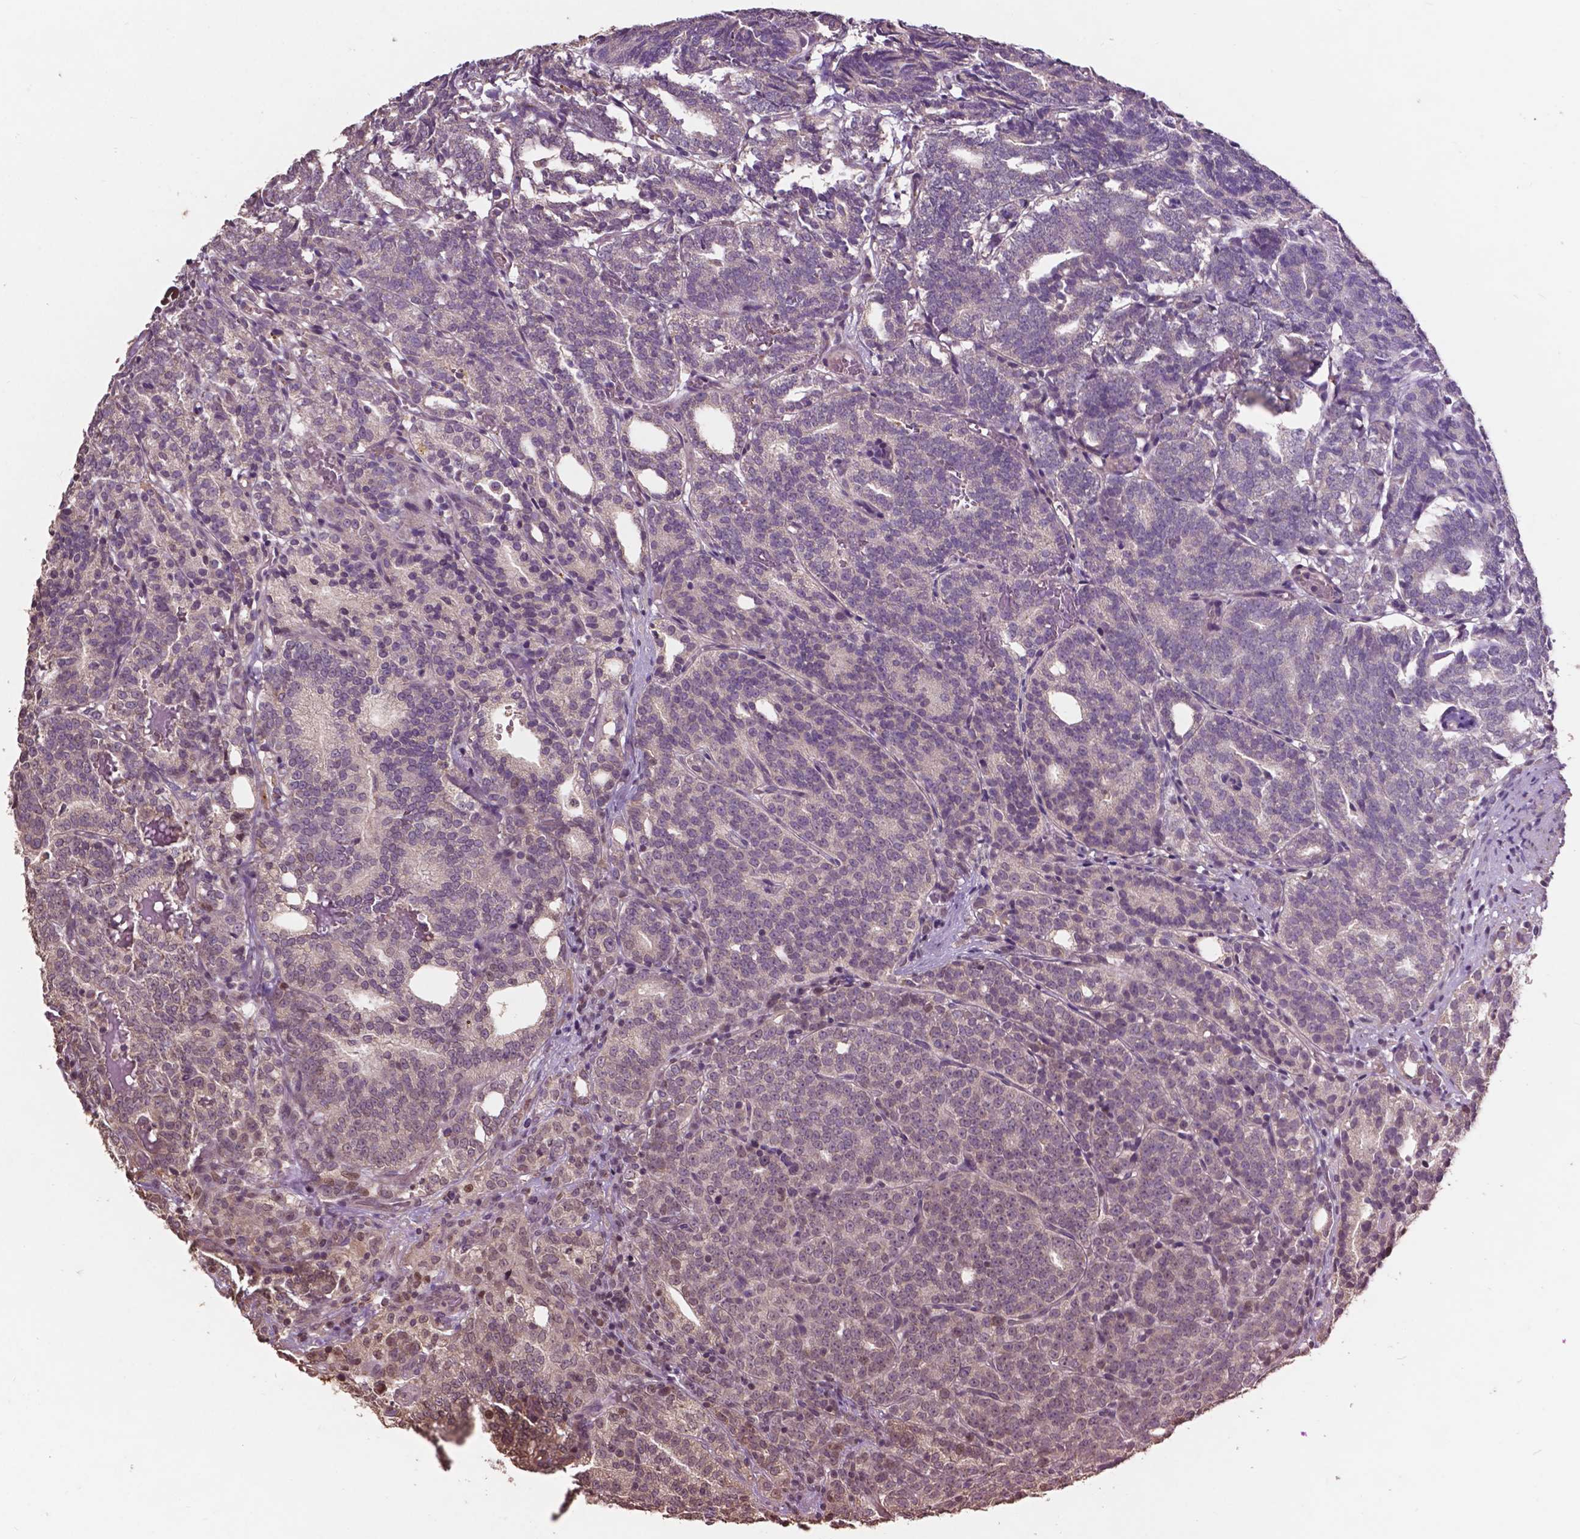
{"staining": {"intensity": "negative", "quantity": "none", "location": "none"}, "tissue": "prostate cancer", "cell_type": "Tumor cells", "image_type": "cancer", "snomed": [{"axis": "morphology", "description": "Adenocarcinoma, High grade"}, {"axis": "topography", "description": "Prostate"}], "caption": "Human adenocarcinoma (high-grade) (prostate) stained for a protein using immunohistochemistry shows no positivity in tumor cells.", "gene": "GLRA2", "patient": {"sex": "male", "age": 53}}